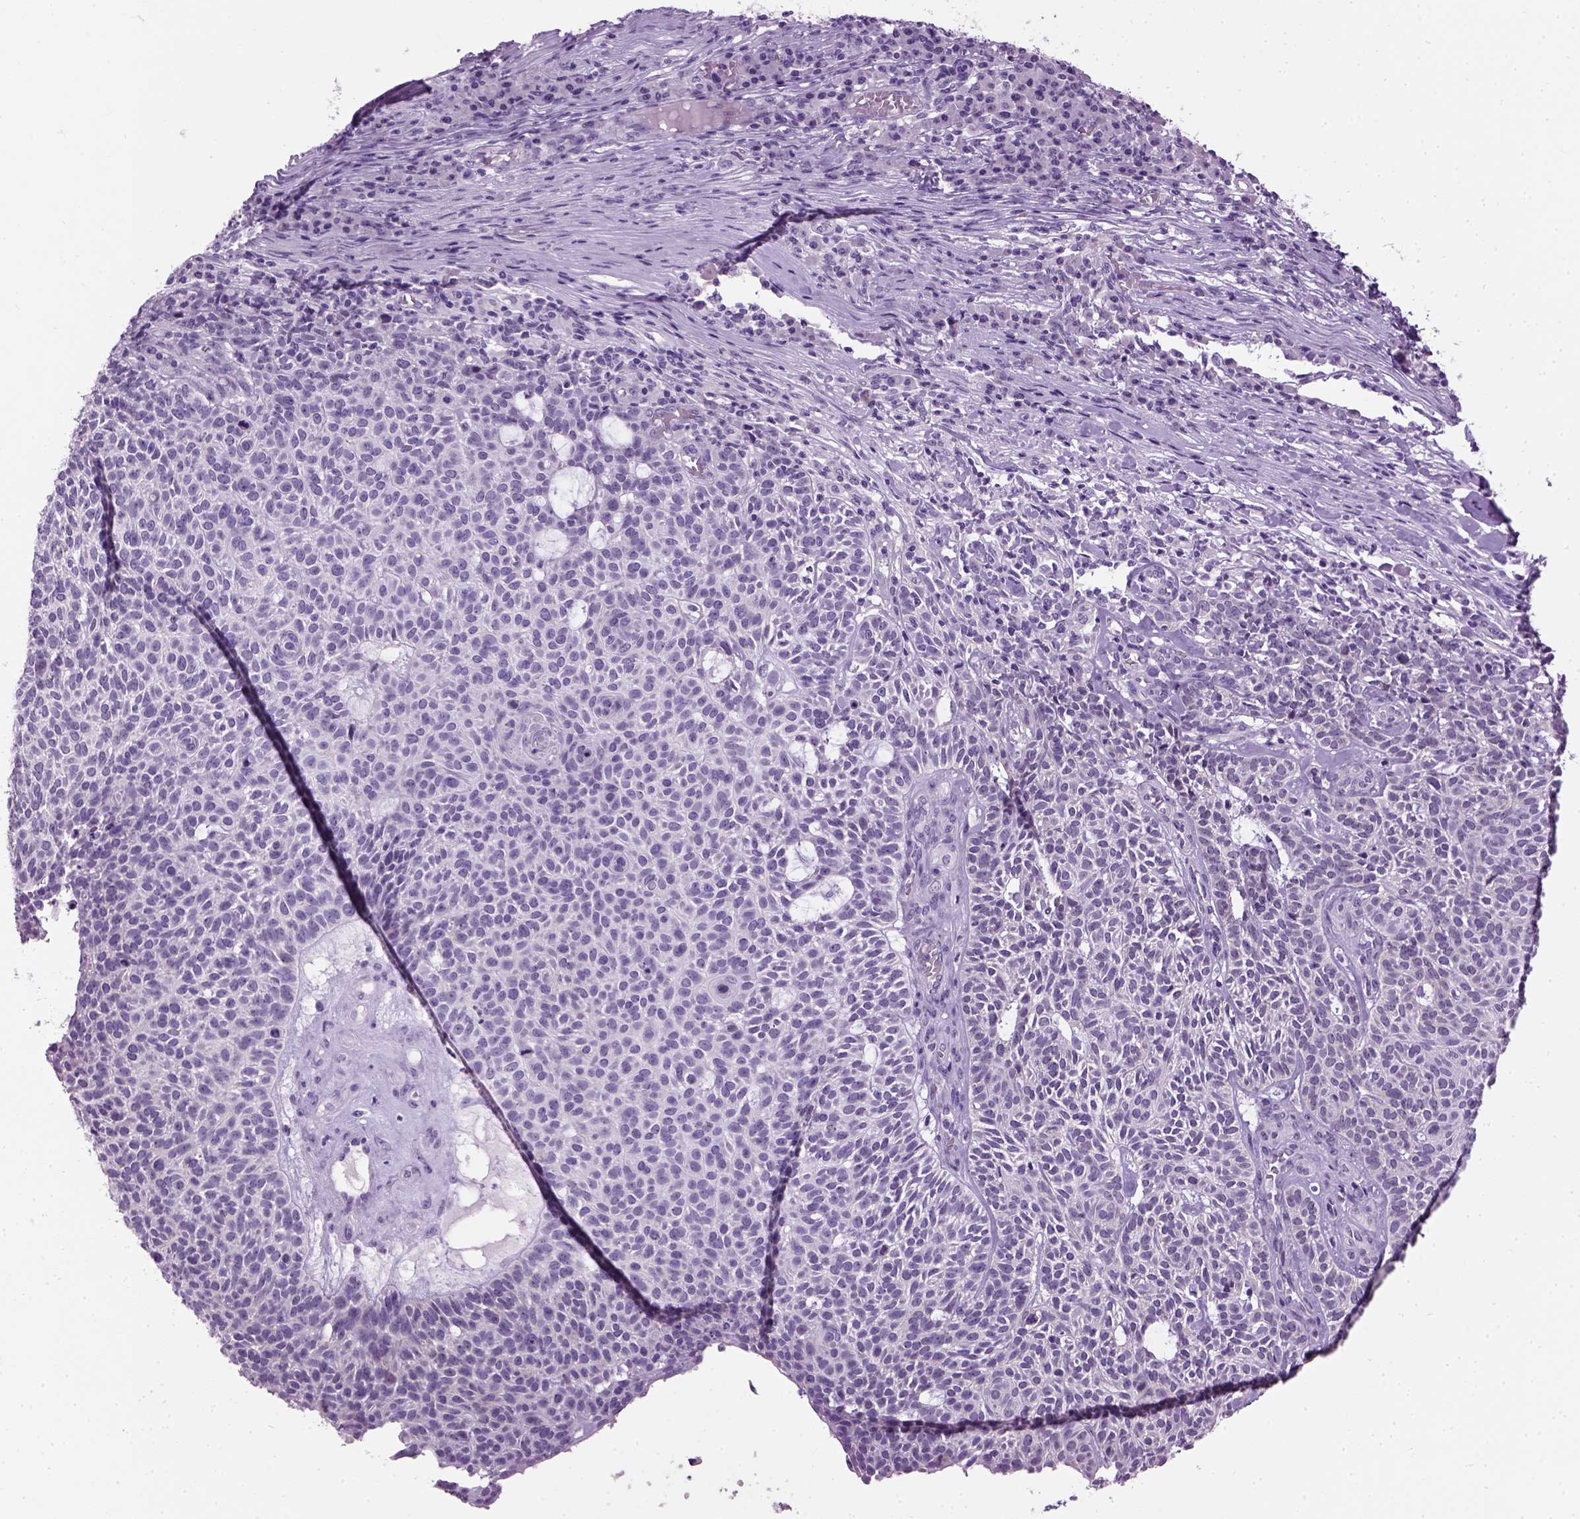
{"staining": {"intensity": "negative", "quantity": "none", "location": "none"}, "tissue": "skin cancer", "cell_type": "Tumor cells", "image_type": "cancer", "snomed": [{"axis": "morphology", "description": "Squamous cell carcinoma, NOS"}, {"axis": "topography", "description": "Skin"}], "caption": "The histopathology image demonstrates no staining of tumor cells in skin squamous cell carcinoma. Brightfield microscopy of immunohistochemistry (IHC) stained with DAB (brown) and hematoxylin (blue), captured at high magnification.", "gene": "GABRB2", "patient": {"sex": "female", "age": 90}}